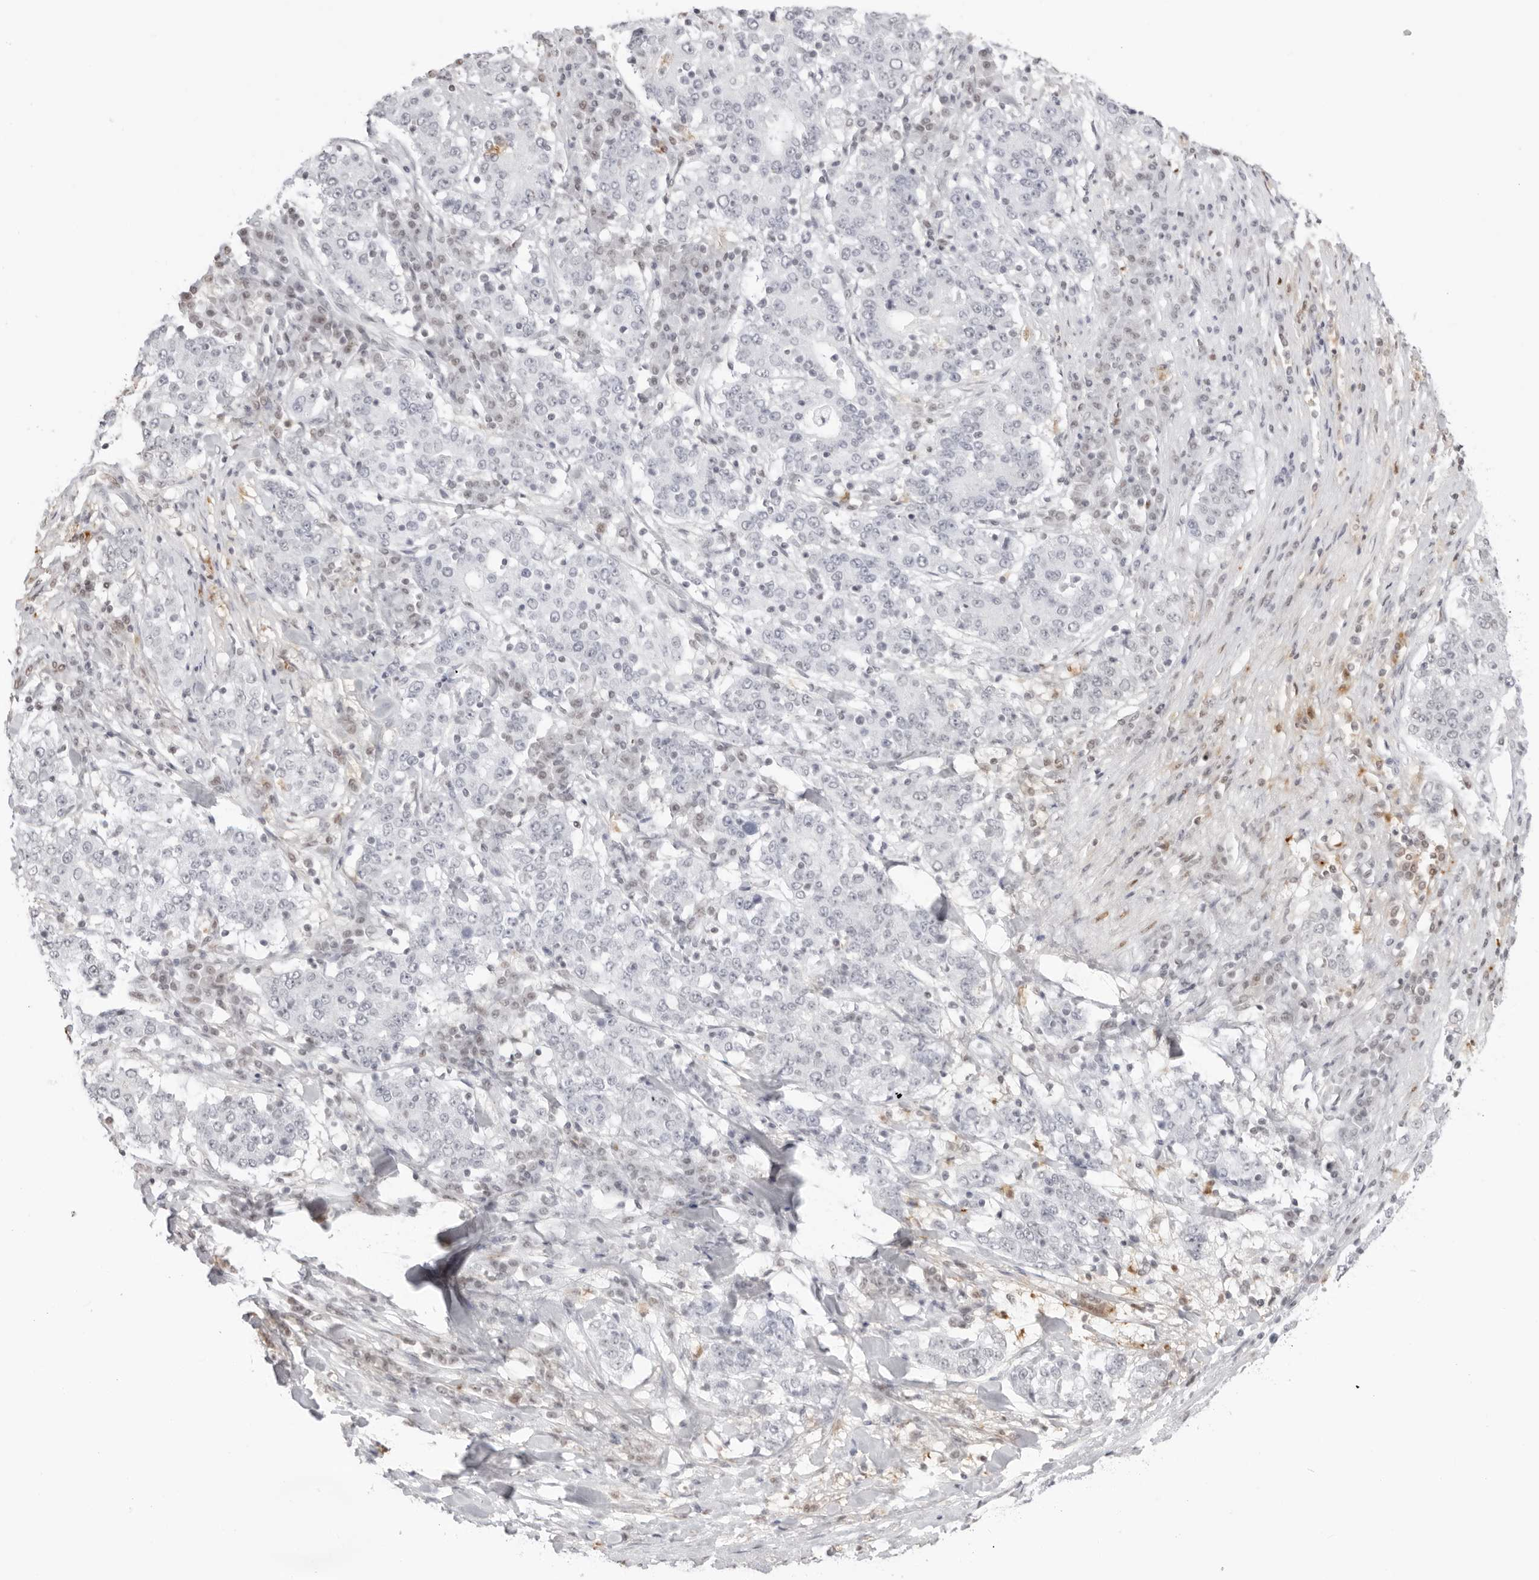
{"staining": {"intensity": "negative", "quantity": "none", "location": "none"}, "tissue": "stomach cancer", "cell_type": "Tumor cells", "image_type": "cancer", "snomed": [{"axis": "morphology", "description": "Adenocarcinoma, NOS"}, {"axis": "topography", "description": "Stomach"}], "caption": "High power microscopy histopathology image of an IHC histopathology image of stomach adenocarcinoma, revealing no significant positivity in tumor cells.", "gene": "RNF146", "patient": {"sex": "male", "age": 59}}